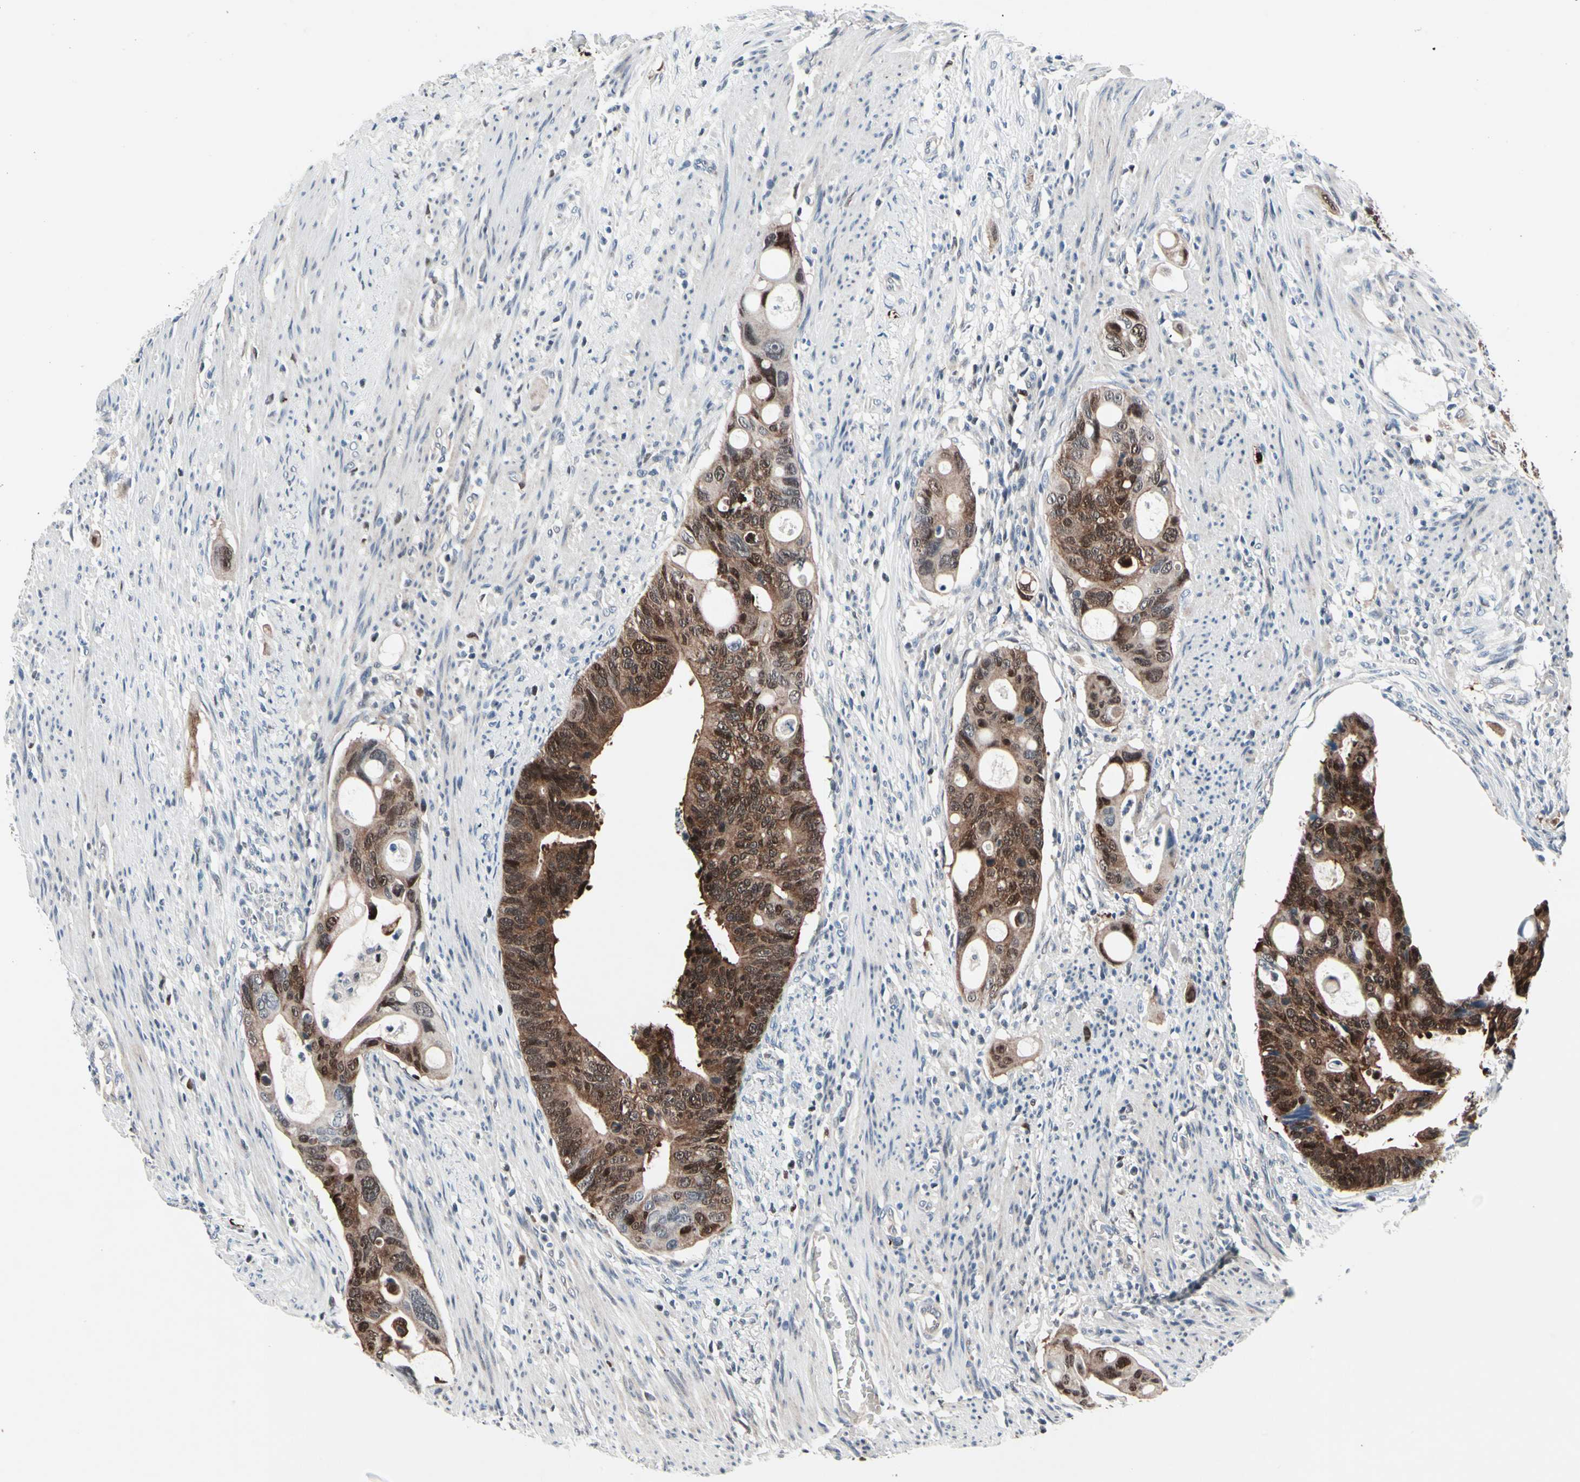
{"staining": {"intensity": "strong", "quantity": ">75%", "location": "cytoplasmic/membranous,nuclear"}, "tissue": "colorectal cancer", "cell_type": "Tumor cells", "image_type": "cancer", "snomed": [{"axis": "morphology", "description": "Adenocarcinoma, NOS"}, {"axis": "topography", "description": "Colon"}], "caption": "A brown stain labels strong cytoplasmic/membranous and nuclear positivity of a protein in human colorectal cancer tumor cells.", "gene": "TXN", "patient": {"sex": "female", "age": 57}}